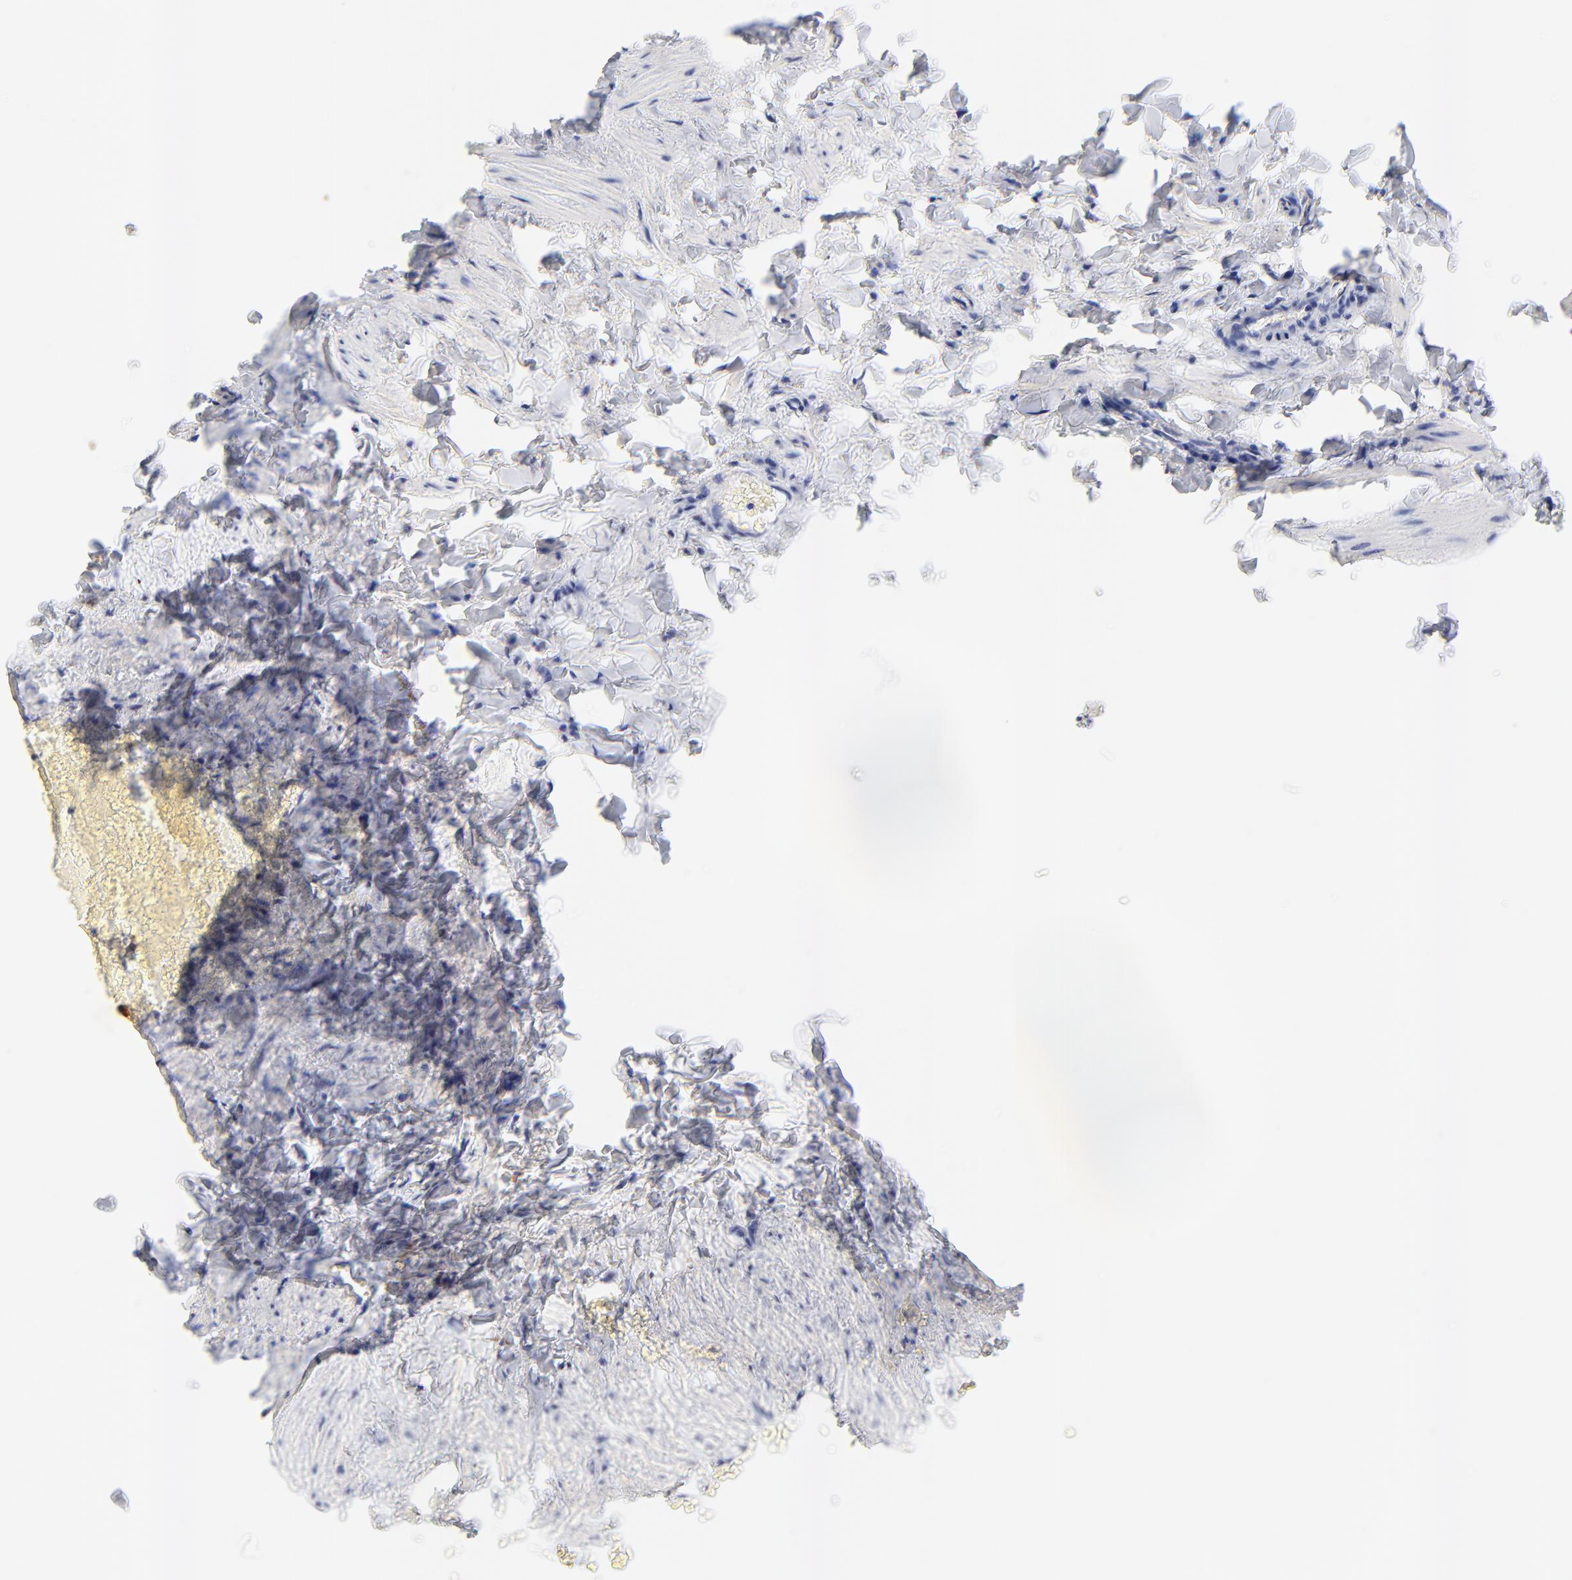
{"staining": {"intensity": "negative", "quantity": "none", "location": "none"}, "tissue": "adipose tissue", "cell_type": "Adipocytes", "image_type": "normal", "snomed": [{"axis": "morphology", "description": "Normal tissue, NOS"}, {"axis": "topography", "description": "Vascular tissue"}], "caption": "IHC of normal adipose tissue demonstrates no expression in adipocytes.", "gene": "FAM117B", "patient": {"sex": "male", "age": 41}}